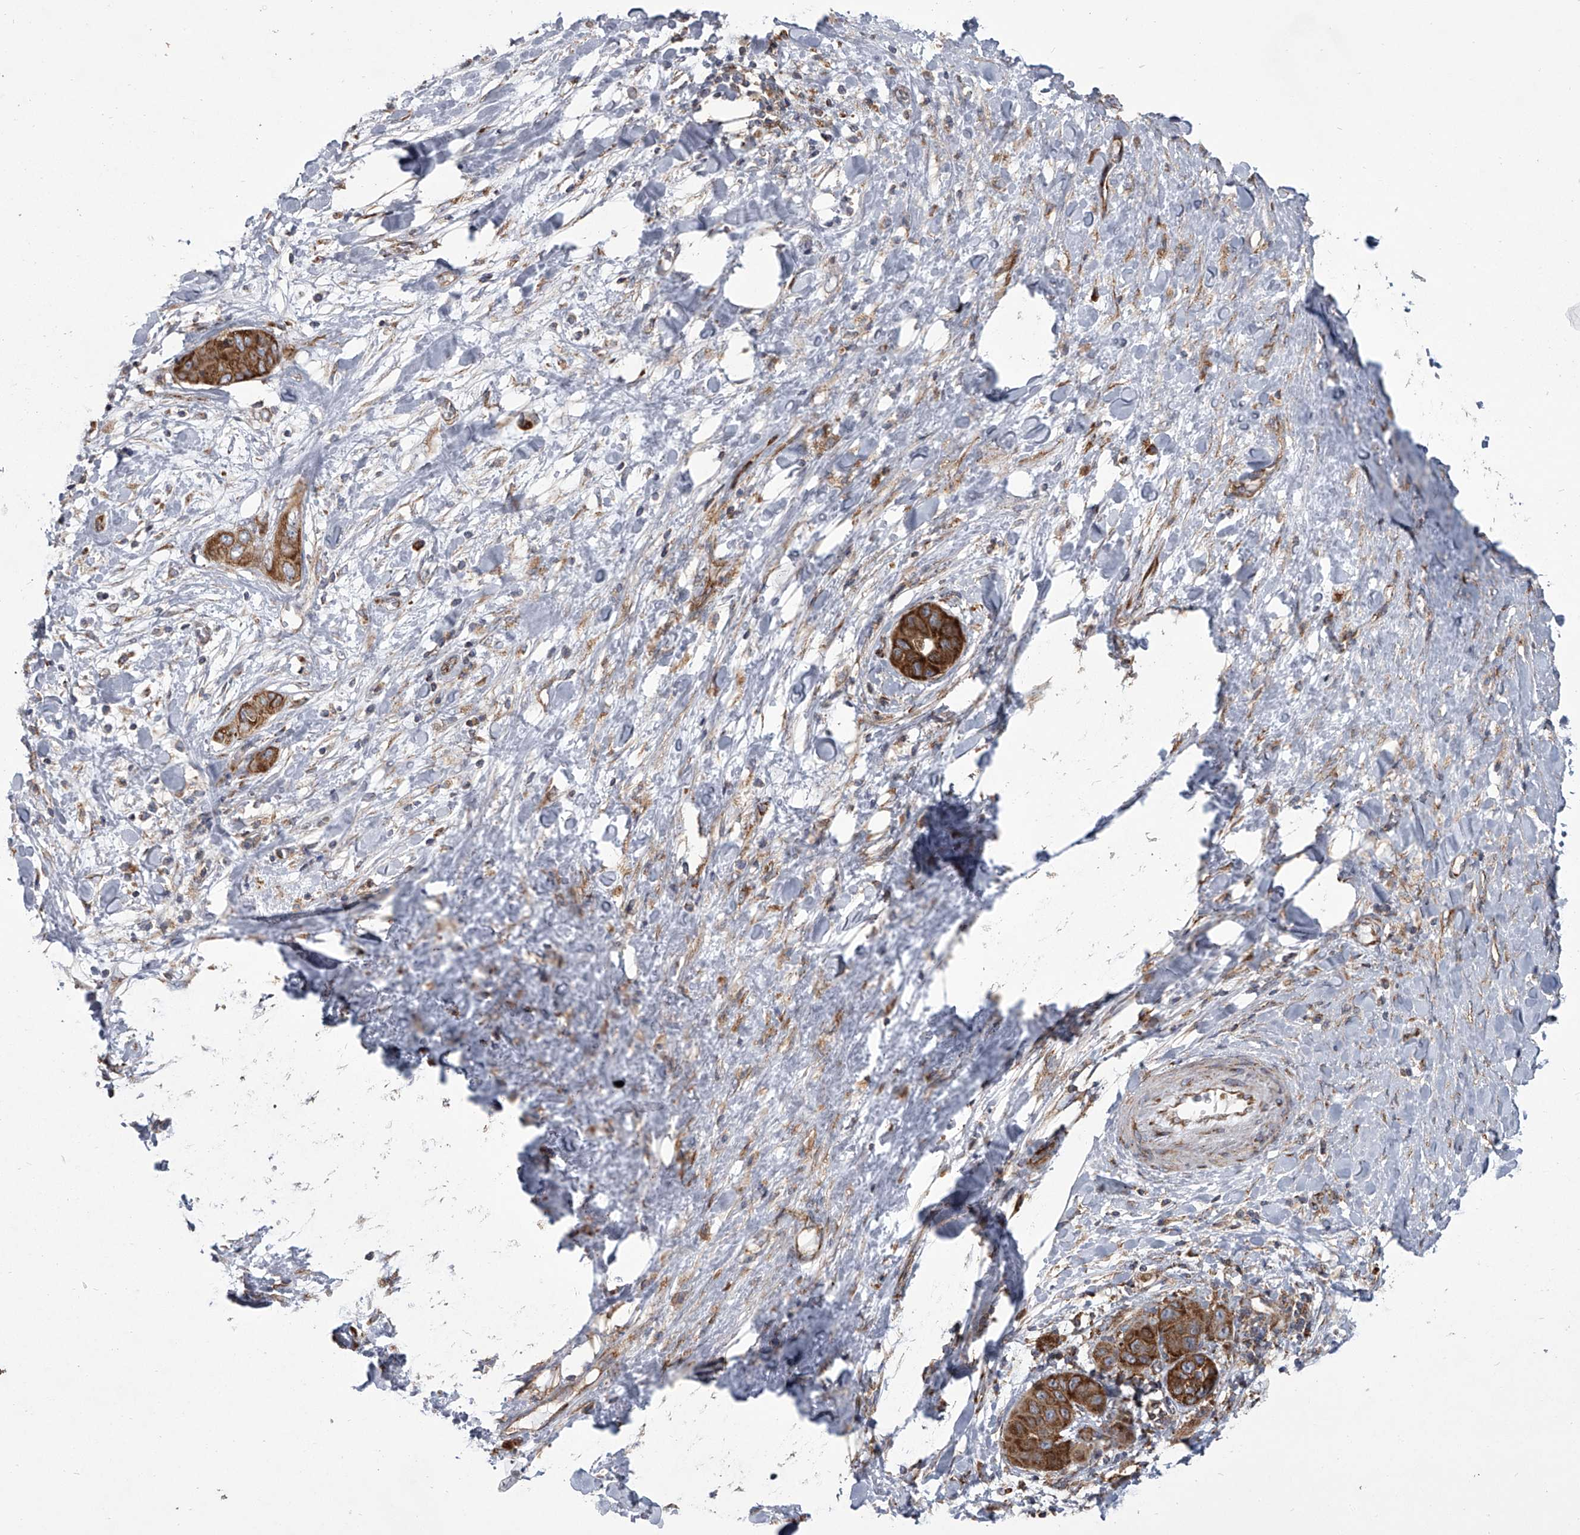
{"staining": {"intensity": "strong", "quantity": ">75%", "location": "cytoplasmic/membranous"}, "tissue": "liver cancer", "cell_type": "Tumor cells", "image_type": "cancer", "snomed": [{"axis": "morphology", "description": "Cholangiocarcinoma"}, {"axis": "topography", "description": "Liver"}], "caption": "Immunohistochemistry (IHC) of liver cholangiocarcinoma shows high levels of strong cytoplasmic/membranous expression in about >75% of tumor cells.", "gene": "ZC3H15", "patient": {"sex": "female", "age": 52}}